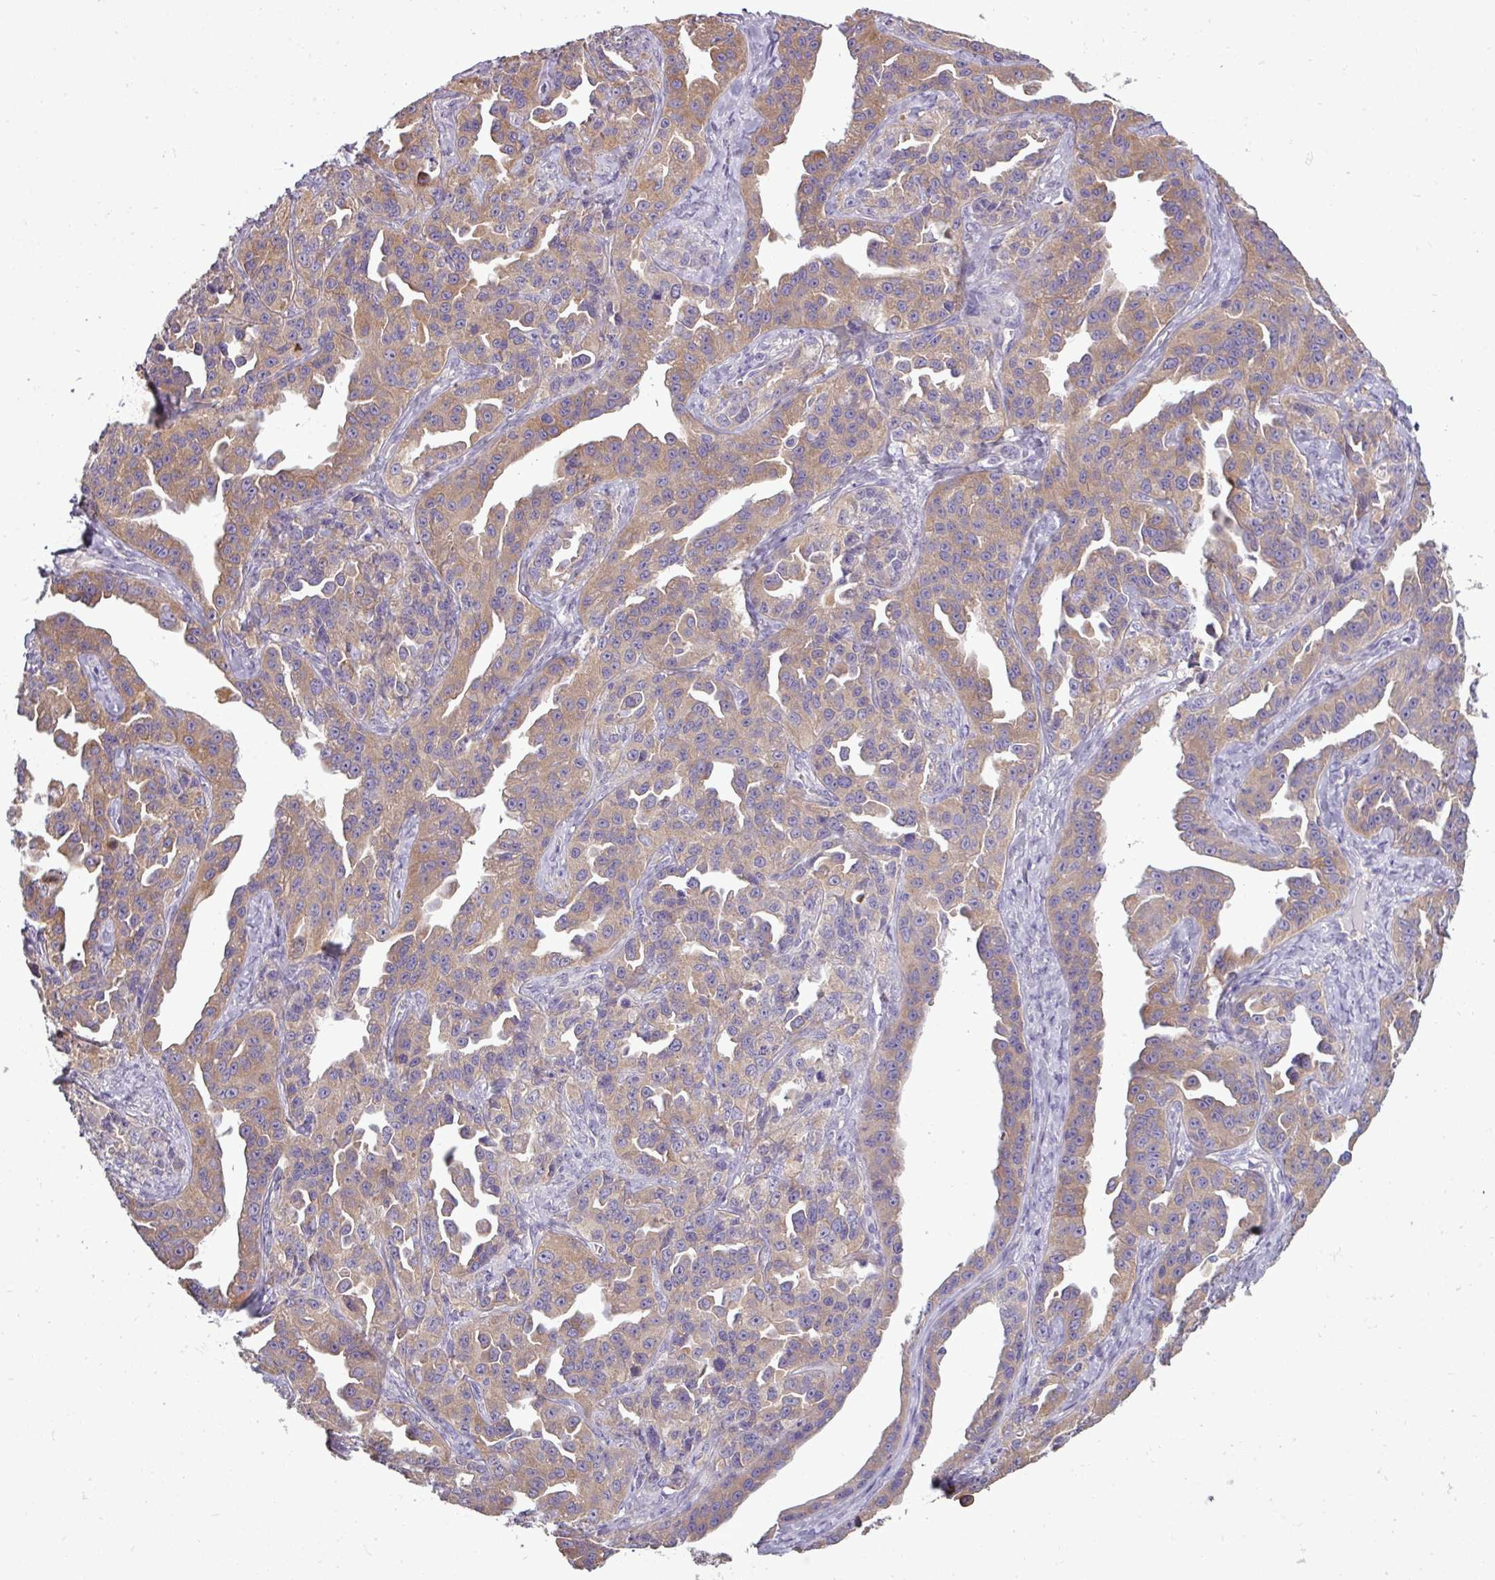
{"staining": {"intensity": "moderate", "quantity": ">75%", "location": "cytoplasmic/membranous"}, "tissue": "ovarian cancer", "cell_type": "Tumor cells", "image_type": "cancer", "snomed": [{"axis": "morphology", "description": "Cystadenocarcinoma, serous, NOS"}, {"axis": "topography", "description": "Ovary"}], "caption": "IHC image of human ovarian cancer (serous cystadenocarcinoma) stained for a protein (brown), which shows medium levels of moderate cytoplasmic/membranous expression in approximately >75% of tumor cells.", "gene": "DNAAF9", "patient": {"sex": "female", "age": 75}}